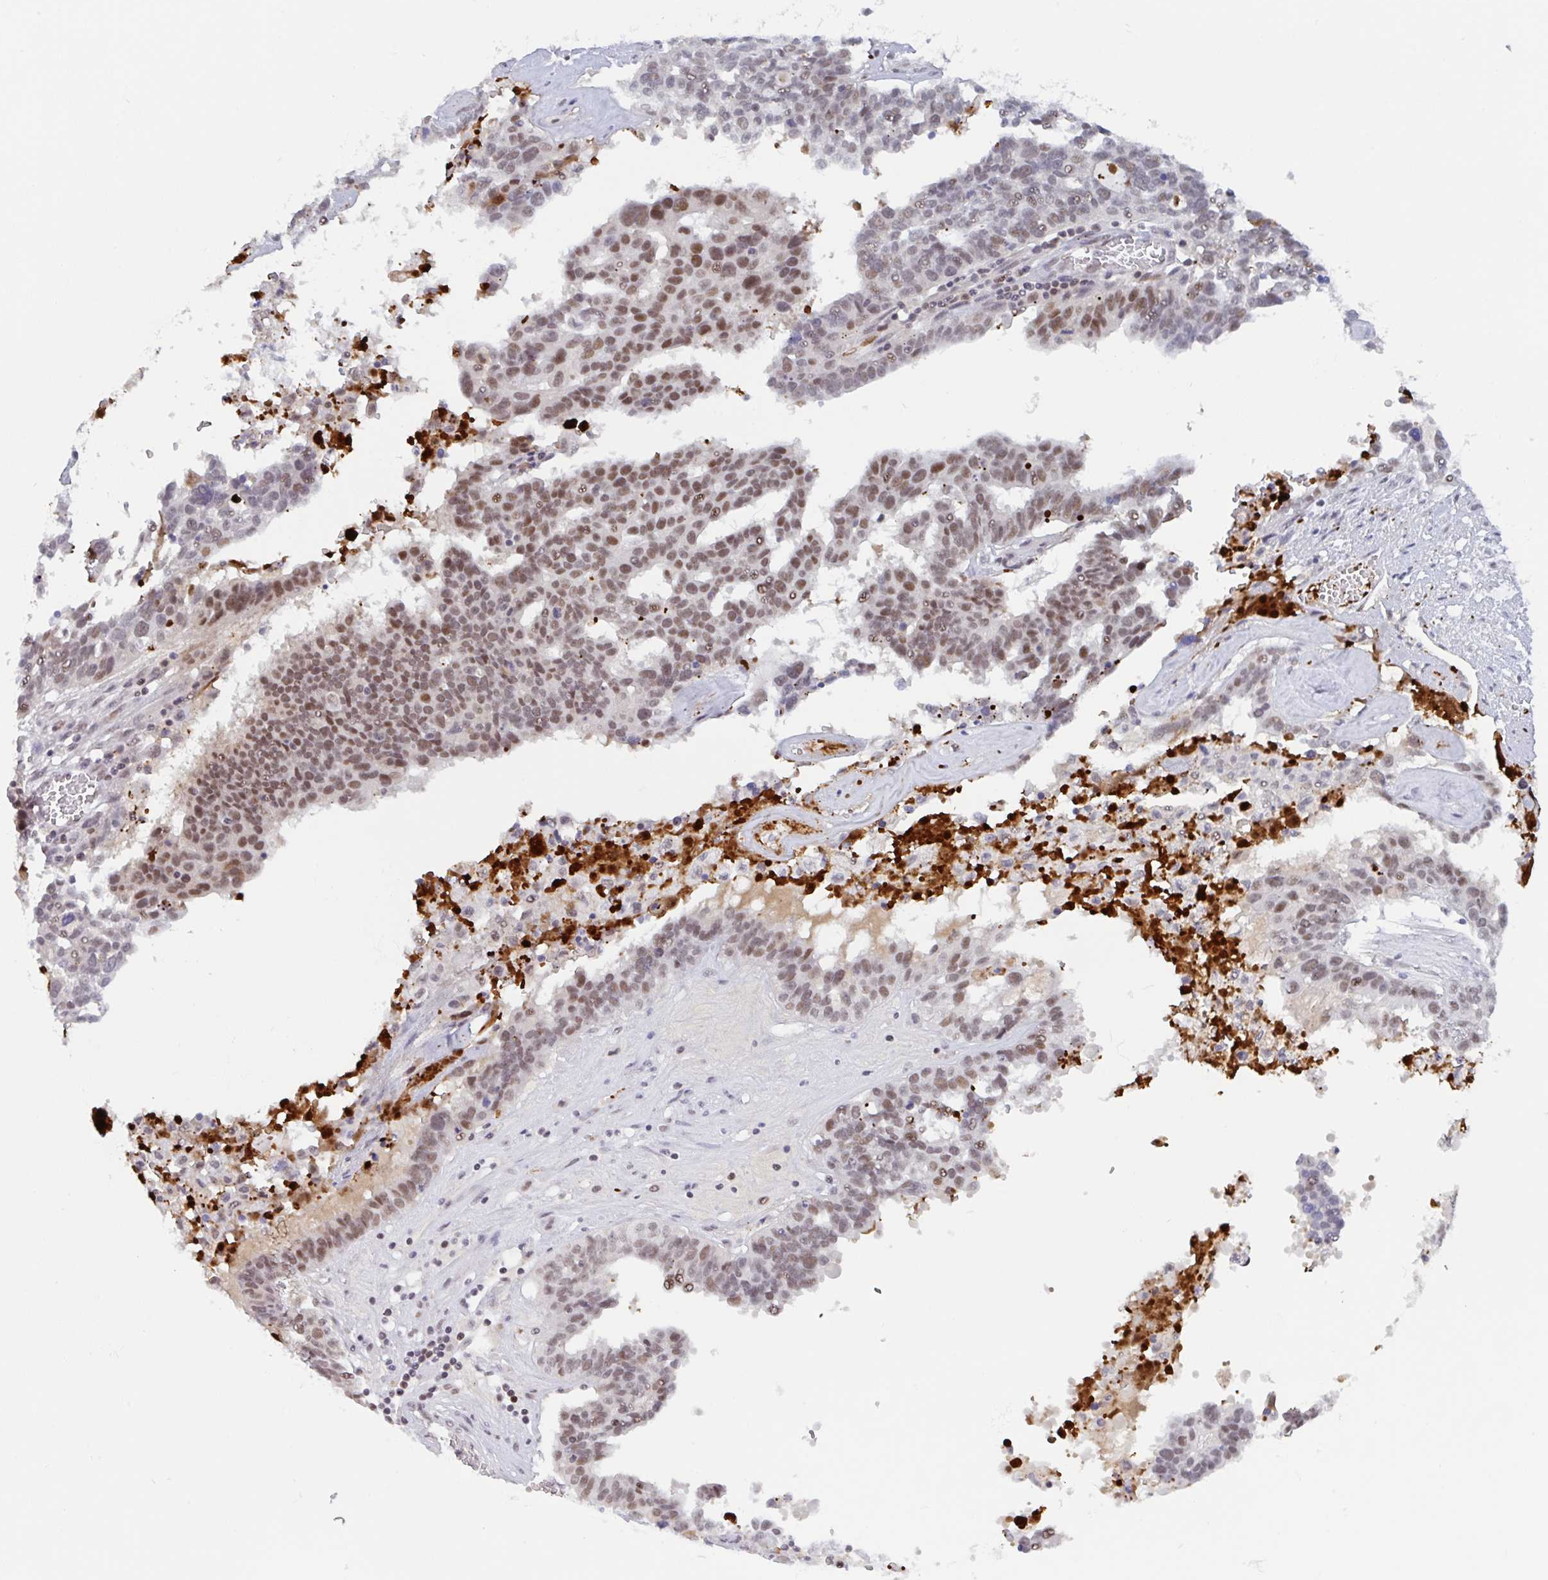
{"staining": {"intensity": "moderate", "quantity": "25%-75%", "location": "nuclear"}, "tissue": "ovarian cancer", "cell_type": "Tumor cells", "image_type": "cancer", "snomed": [{"axis": "morphology", "description": "Cystadenocarcinoma, serous, NOS"}, {"axis": "topography", "description": "Ovary"}], "caption": "An image of human ovarian serous cystadenocarcinoma stained for a protein shows moderate nuclear brown staining in tumor cells.", "gene": "PLG", "patient": {"sex": "female", "age": 59}}